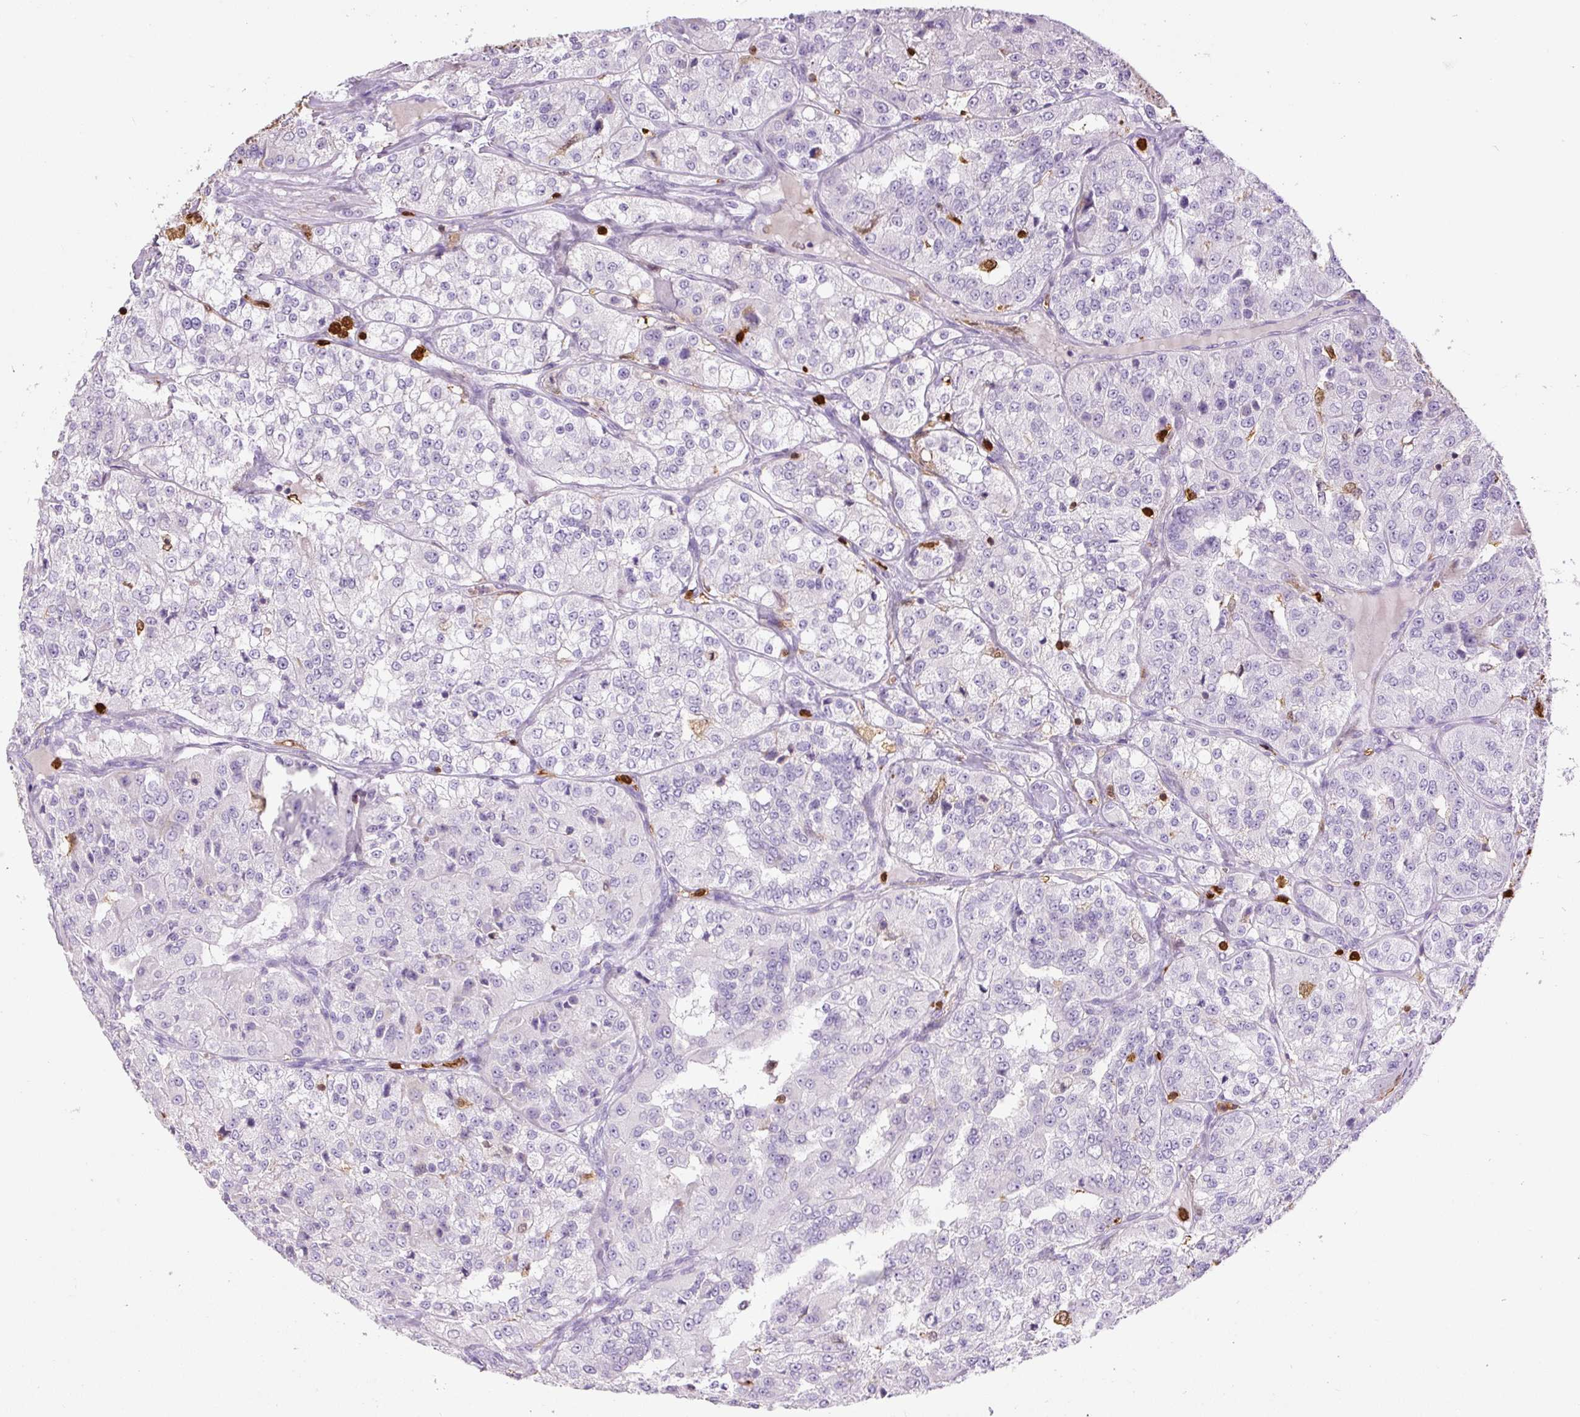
{"staining": {"intensity": "negative", "quantity": "none", "location": "none"}, "tissue": "renal cancer", "cell_type": "Tumor cells", "image_type": "cancer", "snomed": [{"axis": "morphology", "description": "Adenocarcinoma, NOS"}, {"axis": "topography", "description": "Kidney"}], "caption": "Micrograph shows no significant protein expression in tumor cells of adenocarcinoma (renal). The staining is performed using DAB brown chromogen with nuclei counter-stained in using hematoxylin.", "gene": "S100A4", "patient": {"sex": "female", "age": 63}}